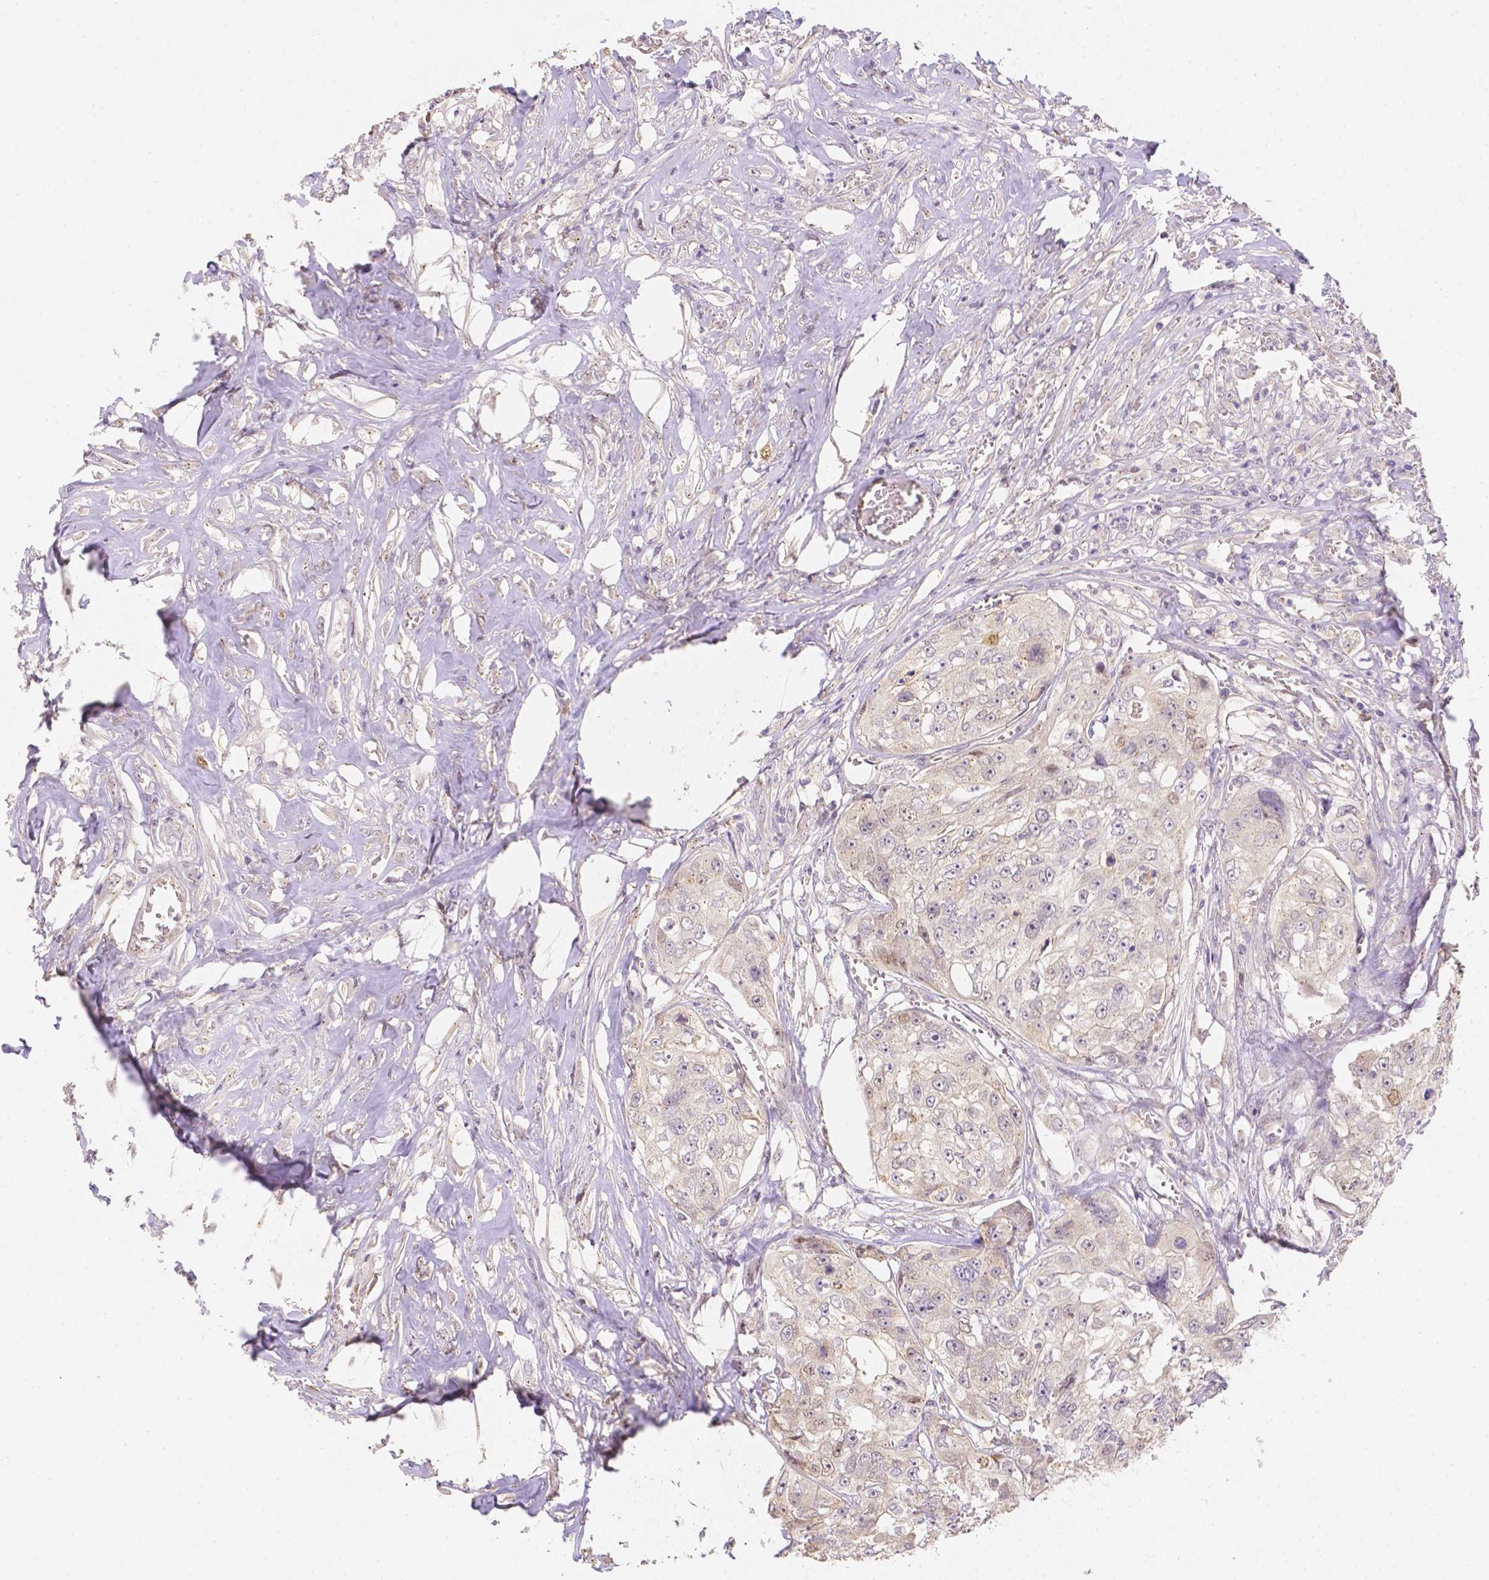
{"staining": {"intensity": "negative", "quantity": "none", "location": "none"}, "tissue": "colorectal cancer", "cell_type": "Tumor cells", "image_type": "cancer", "snomed": [{"axis": "morphology", "description": "Adenocarcinoma, NOS"}, {"axis": "topography", "description": "Rectum"}], "caption": "This micrograph is of colorectal adenocarcinoma stained with immunohistochemistry to label a protein in brown with the nuclei are counter-stained blue. There is no positivity in tumor cells.", "gene": "C10orf67", "patient": {"sex": "female", "age": 62}}